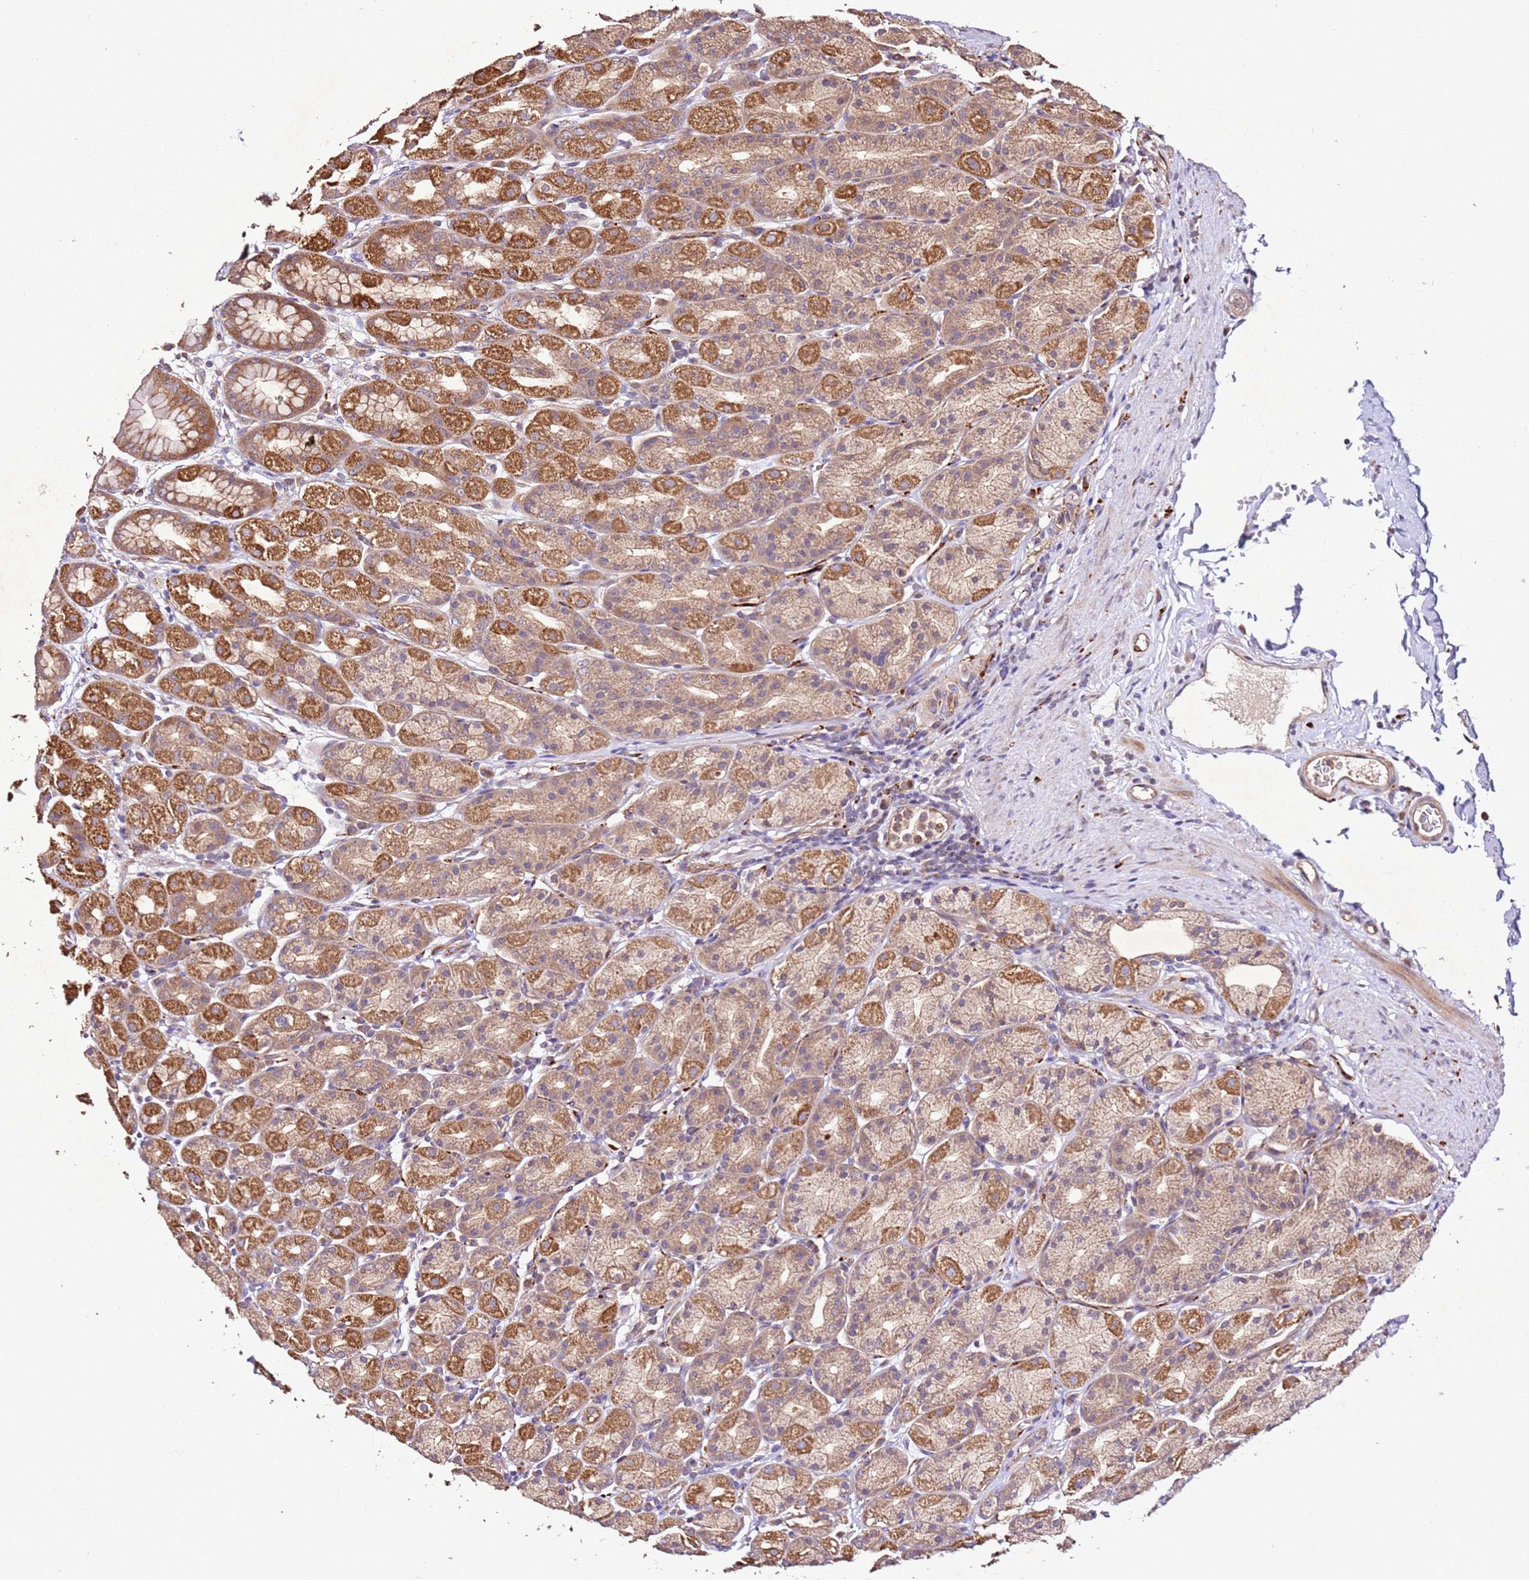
{"staining": {"intensity": "moderate", "quantity": ">75%", "location": "cytoplasmic/membranous"}, "tissue": "stomach", "cell_type": "Glandular cells", "image_type": "normal", "snomed": [{"axis": "morphology", "description": "Normal tissue, NOS"}, {"axis": "topography", "description": "Stomach, upper"}], "caption": "Immunohistochemical staining of unremarkable human stomach displays moderate cytoplasmic/membranous protein expression in approximately >75% of glandular cells. Nuclei are stained in blue.", "gene": "PTMA", "patient": {"sex": "male", "age": 68}}